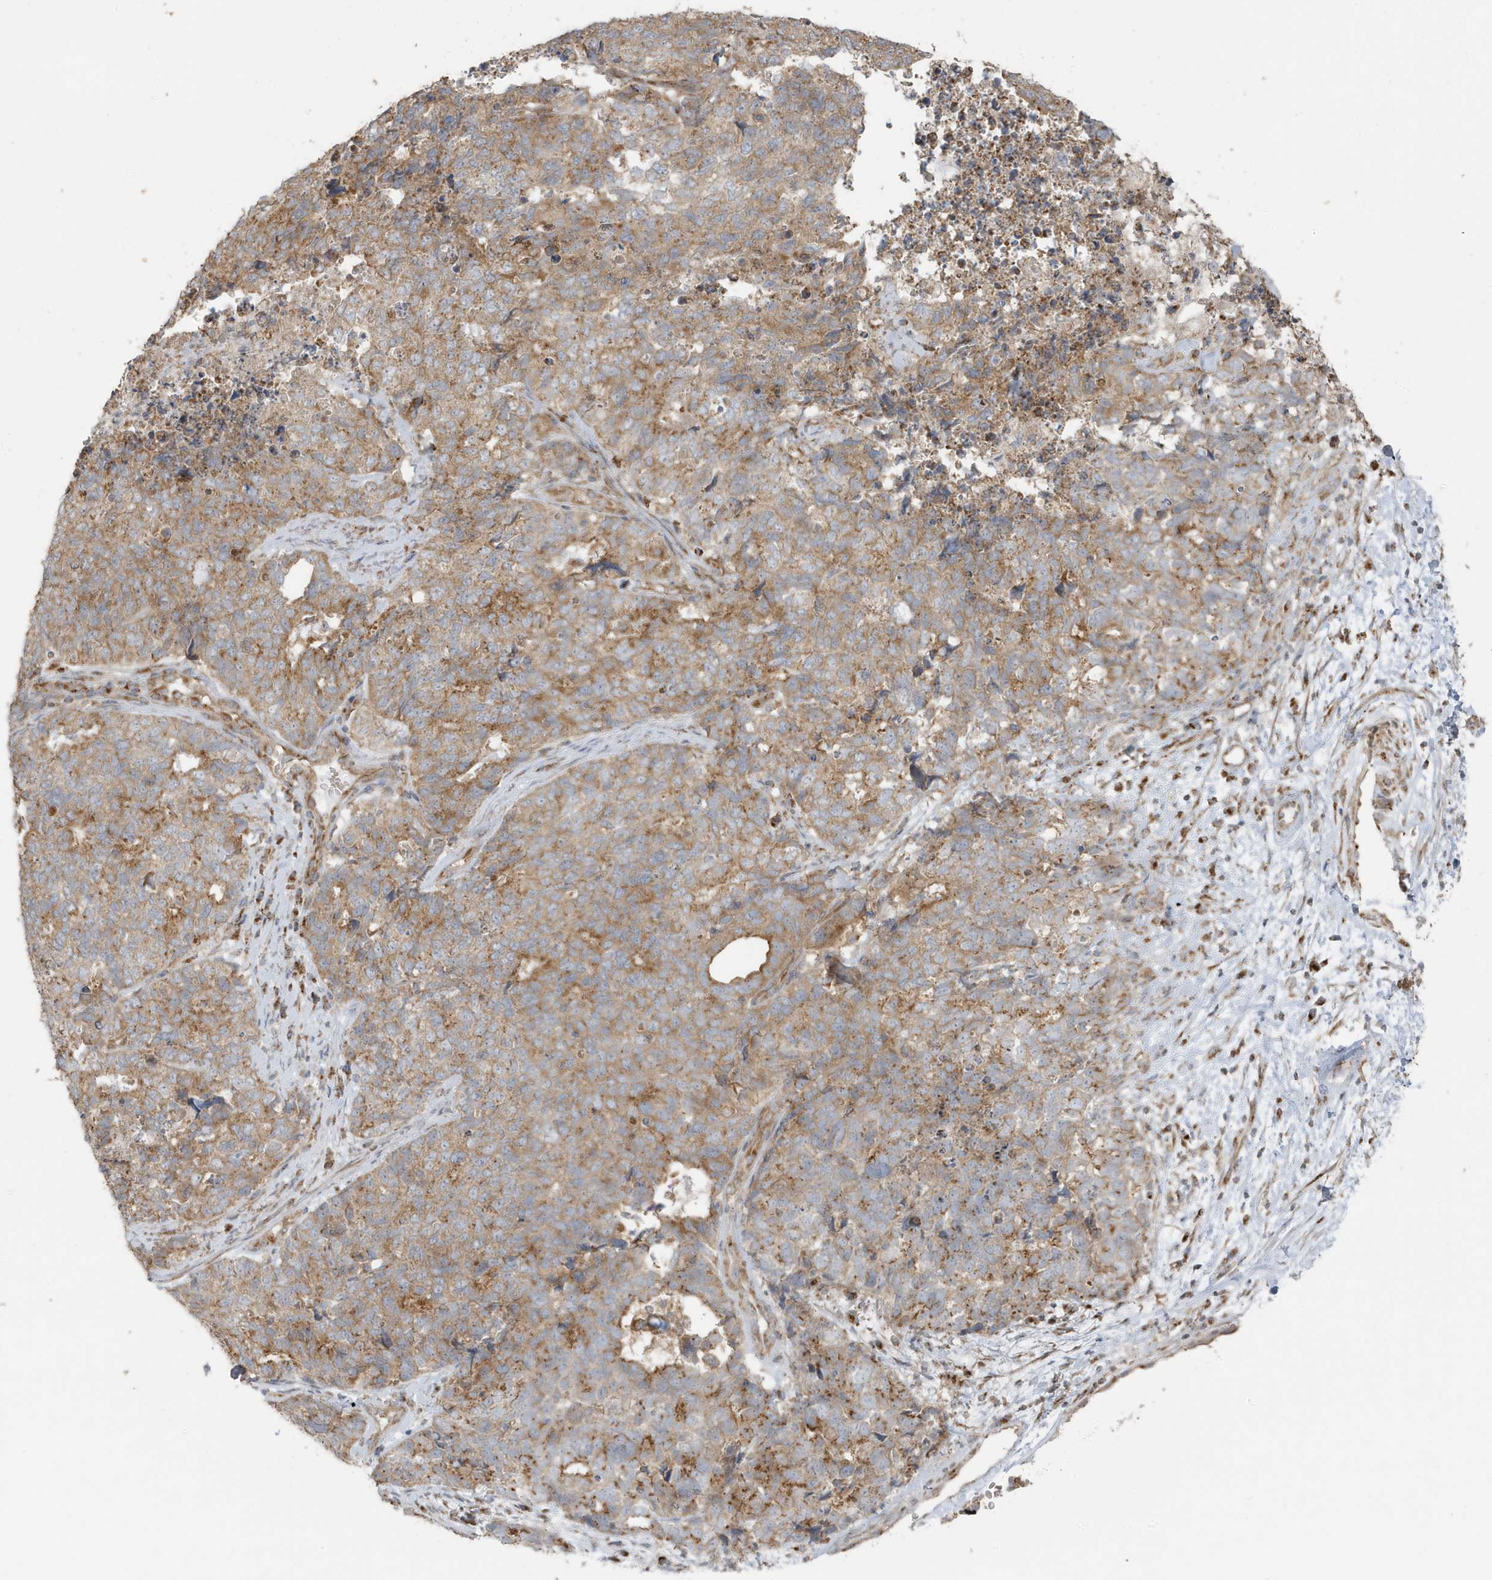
{"staining": {"intensity": "moderate", "quantity": ">75%", "location": "cytoplasmic/membranous"}, "tissue": "cervical cancer", "cell_type": "Tumor cells", "image_type": "cancer", "snomed": [{"axis": "morphology", "description": "Squamous cell carcinoma, NOS"}, {"axis": "topography", "description": "Cervix"}], "caption": "The micrograph exhibits staining of cervical cancer (squamous cell carcinoma), revealing moderate cytoplasmic/membranous protein staining (brown color) within tumor cells.", "gene": "GOLGA4", "patient": {"sex": "female", "age": 63}}